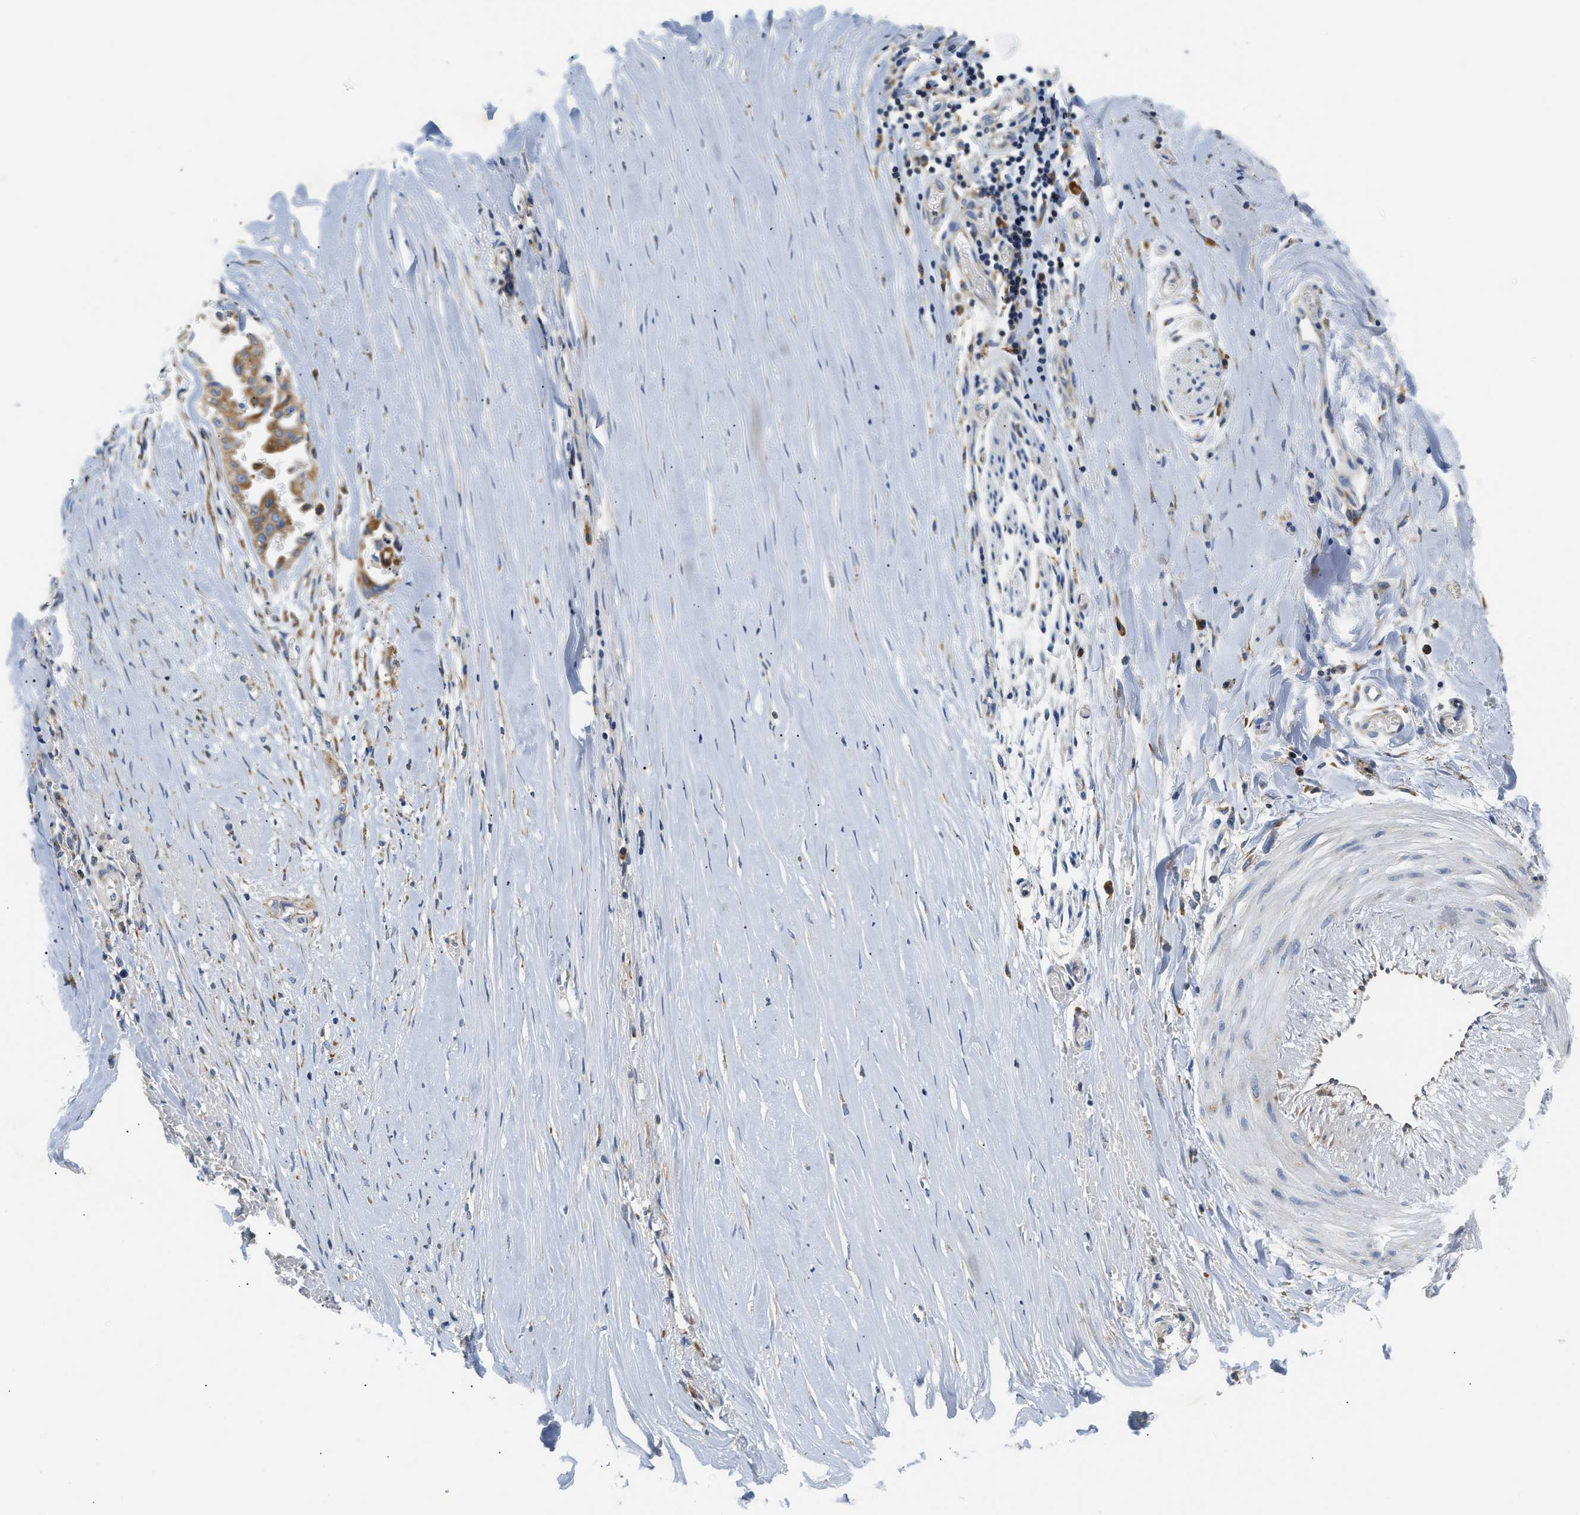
{"staining": {"intensity": "moderate", "quantity": ">75%", "location": "cytoplasmic/membranous"}, "tissue": "liver cancer", "cell_type": "Tumor cells", "image_type": "cancer", "snomed": [{"axis": "morphology", "description": "Cholangiocarcinoma"}, {"axis": "topography", "description": "Liver"}], "caption": "IHC (DAB (3,3'-diaminobenzidine)) staining of liver cancer (cholangiocarcinoma) displays moderate cytoplasmic/membranous protein staining in approximately >75% of tumor cells.", "gene": "HDHD3", "patient": {"sex": "female", "age": 70}}